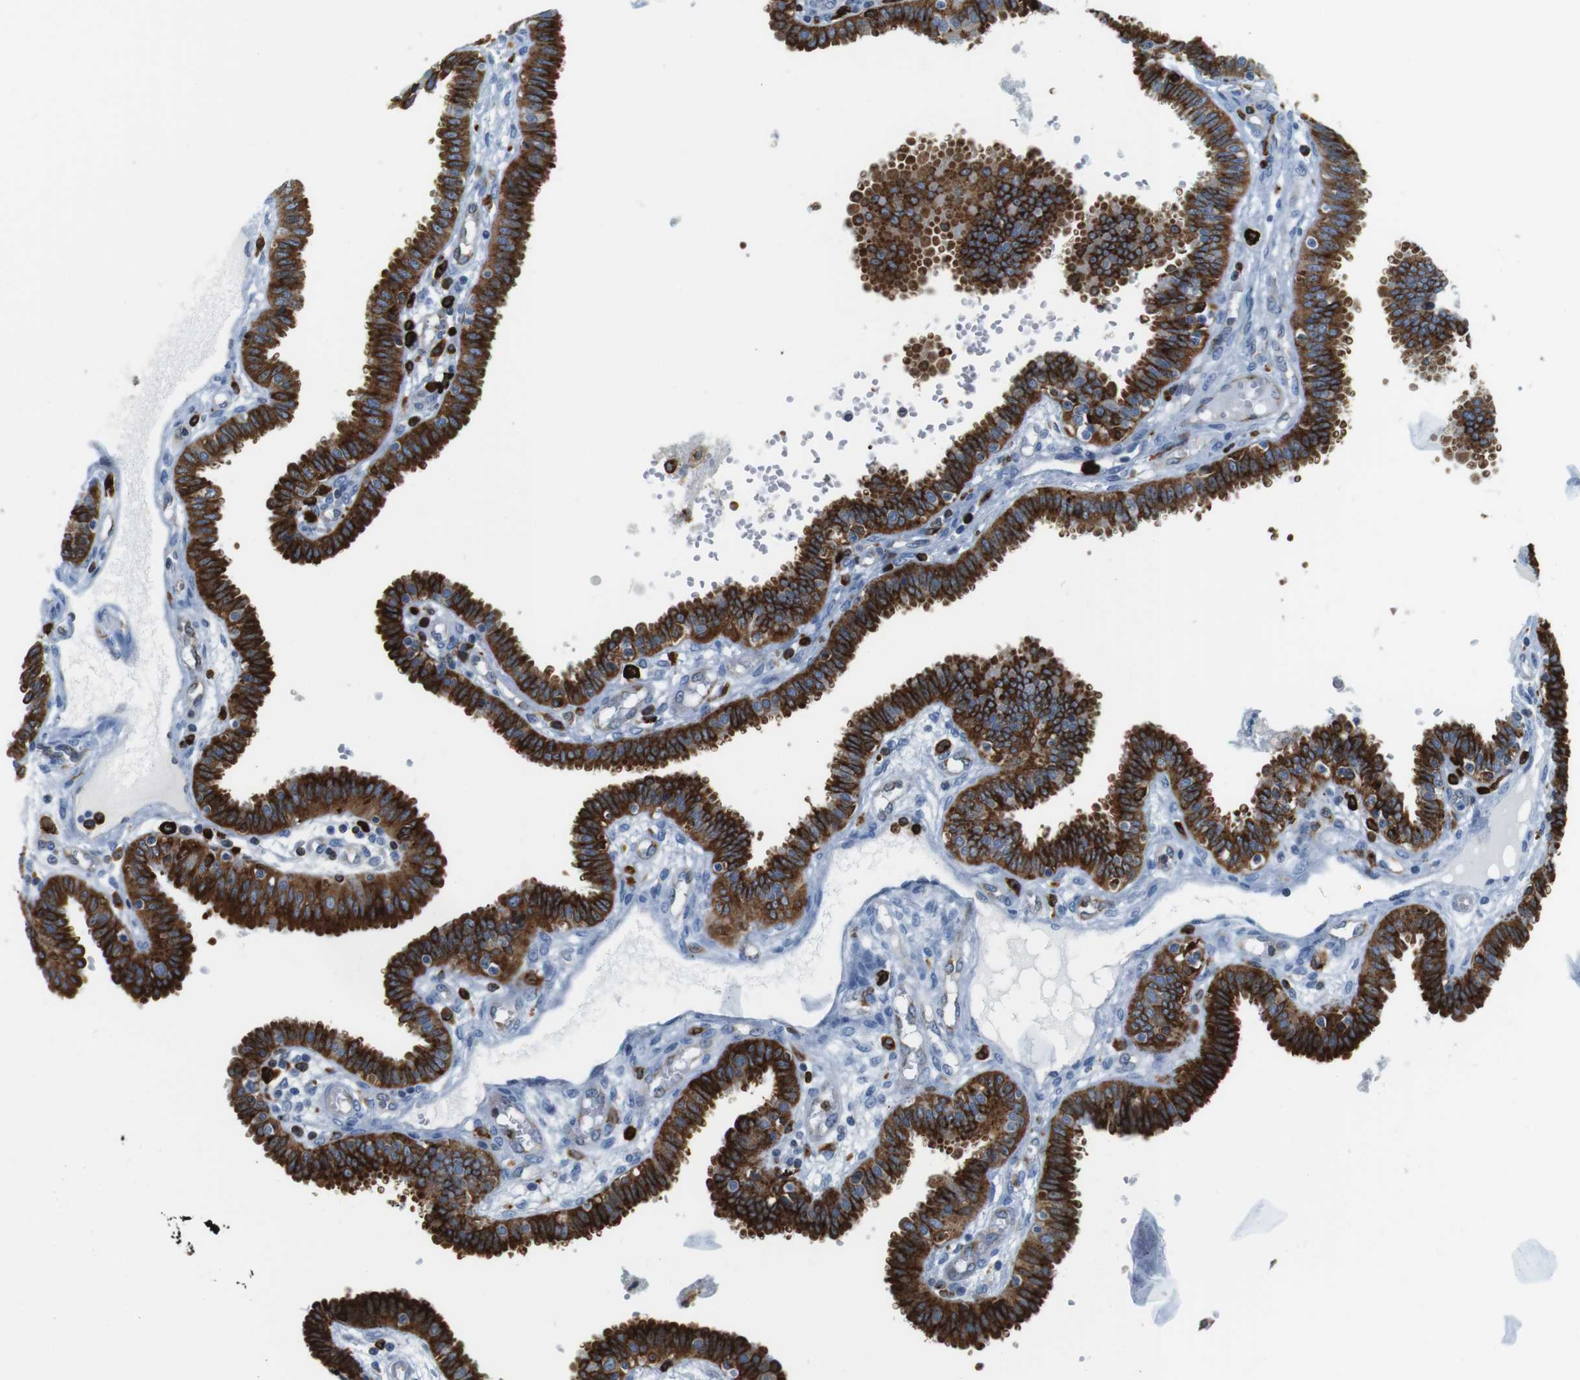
{"staining": {"intensity": "strong", "quantity": ">75%", "location": "cytoplasmic/membranous"}, "tissue": "fallopian tube", "cell_type": "Glandular cells", "image_type": "normal", "snomed": [{"axis": "morphology", "description": "Normal tissue, NOS"}, {"axis": "topography", "description": "Fallopian tube"}], "caption": "Benign fallopian tube displays strong cytoplasmic/membranous staining in about >75% of glandular cells (Brightfield microscopy of DAB IHC at high magnification)..", "gene": "CIITA", "patient": {"sex": "female", "age": 32}}